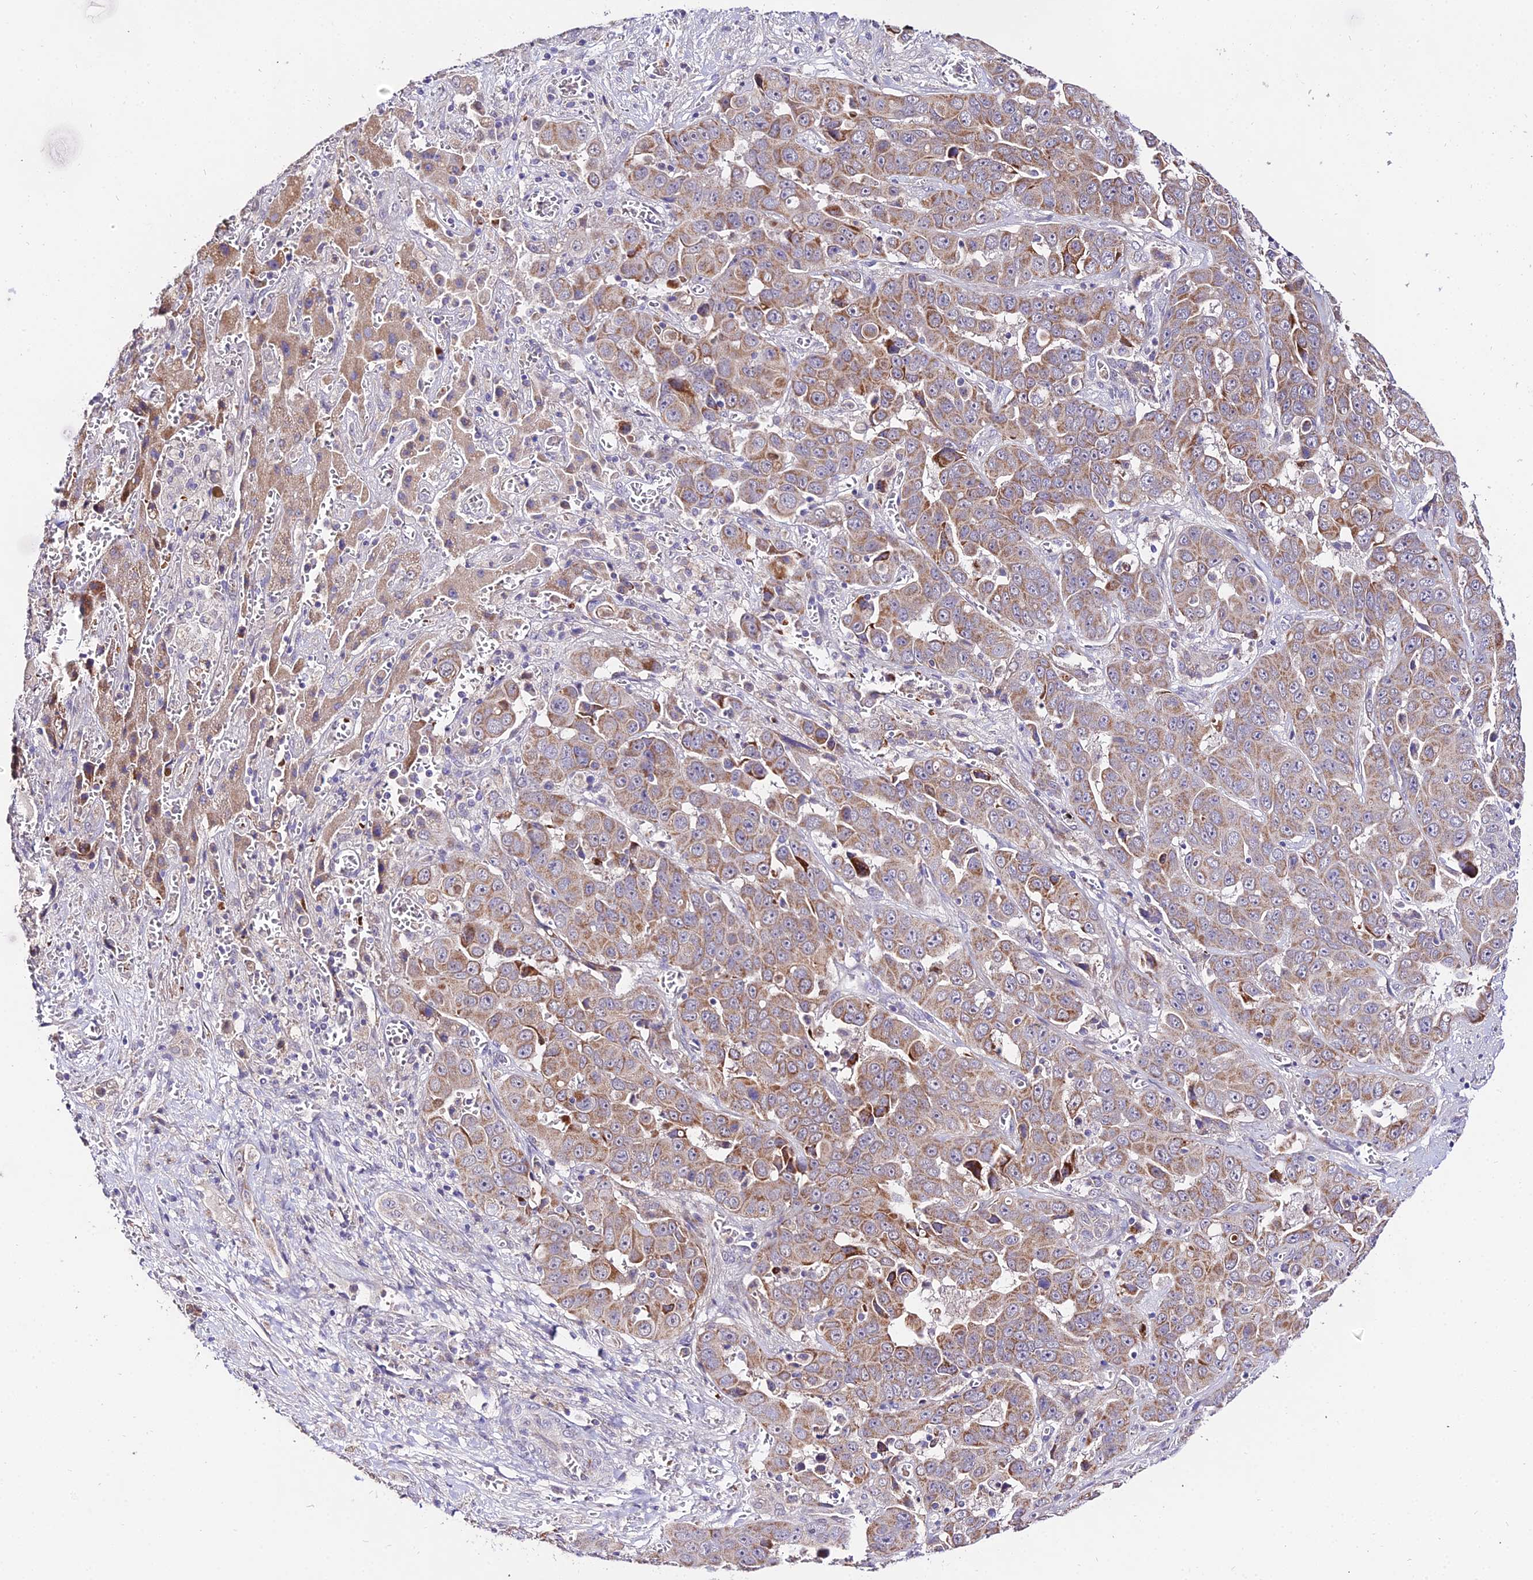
{"staining": {"intensity": "moderate", "quantity": "25%-75%", "location": "cytoplasmic/membranous"}, "tissue": "liver cancer", "cell_type": "Tumor cells", "image_type": "cancer", "snomed": [{"axis": "morphology", "description": "Cholangiocarcinoma"}, {"axis": "topography", "description": "Liver"}], "caption": "Protein staining of cholangiocarcinoma (liver) tissue shows moderate cytoplasmic/membranous positivity in about 25%-75% of tumor cells.", "gene": "WDR5B", "patient": {"sex": "female", "age": 52}}